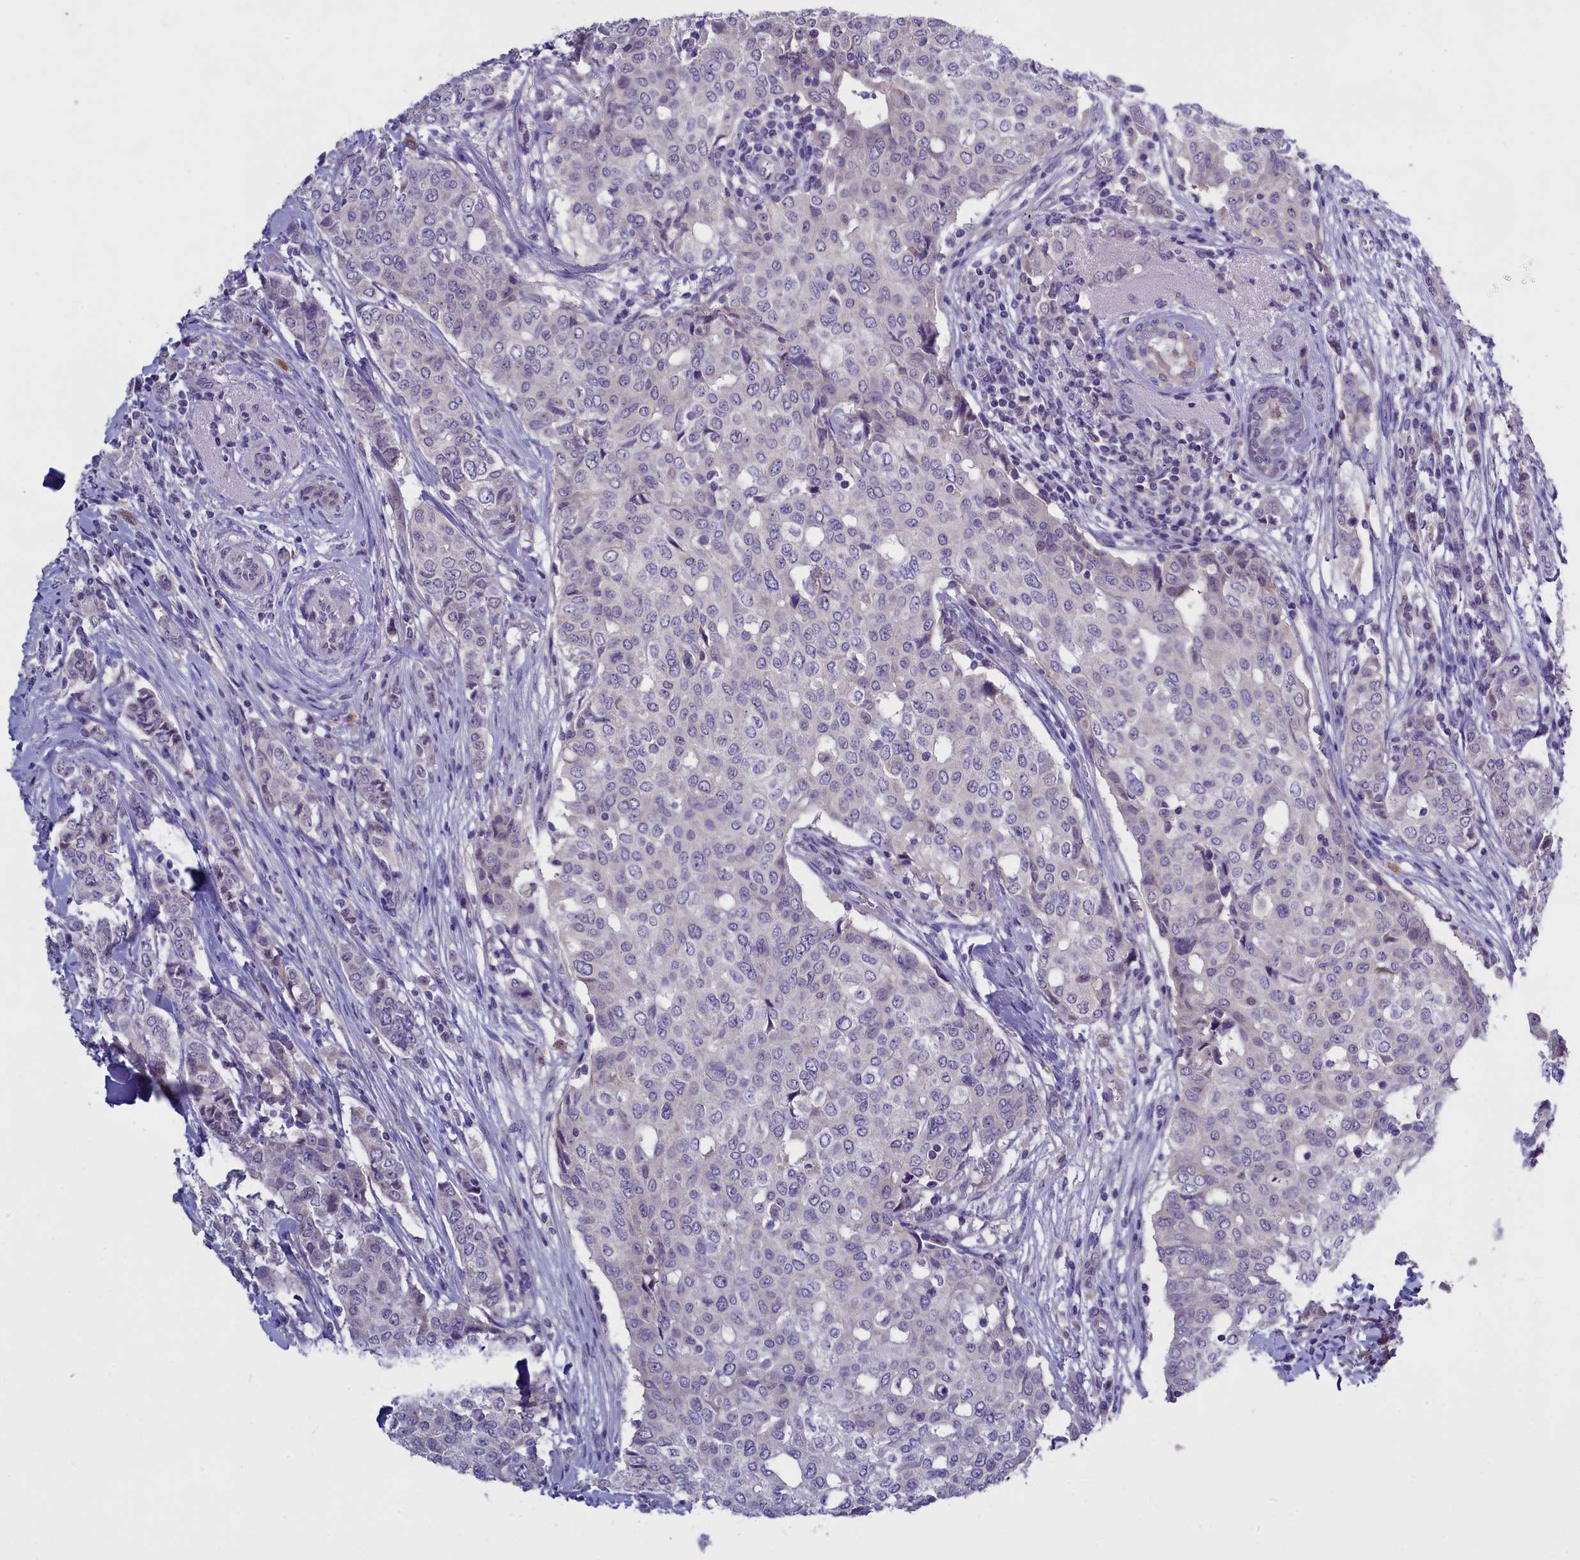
{"staining": {"intensity": "negative", "quantity": "none", "location": "none"}, "tissue": "breast cancer", "cell_type": "Tumor cells", "image_type": "cancer", "snomed": [{"axis": "morphology", "description": "Lobular carcinoma"}, {"axis": "topography", "description": "Breast"}], "caption": "Immunohistochemistry histopathology image of breast lobular carcinoma stained for a protein (brown), which shows no staining in tumor cells. (DAB immunohistochemistry with hematoxylin counter stain).", "gene": "ENPP6", "patient": {"sex": "female", "age": 51}}